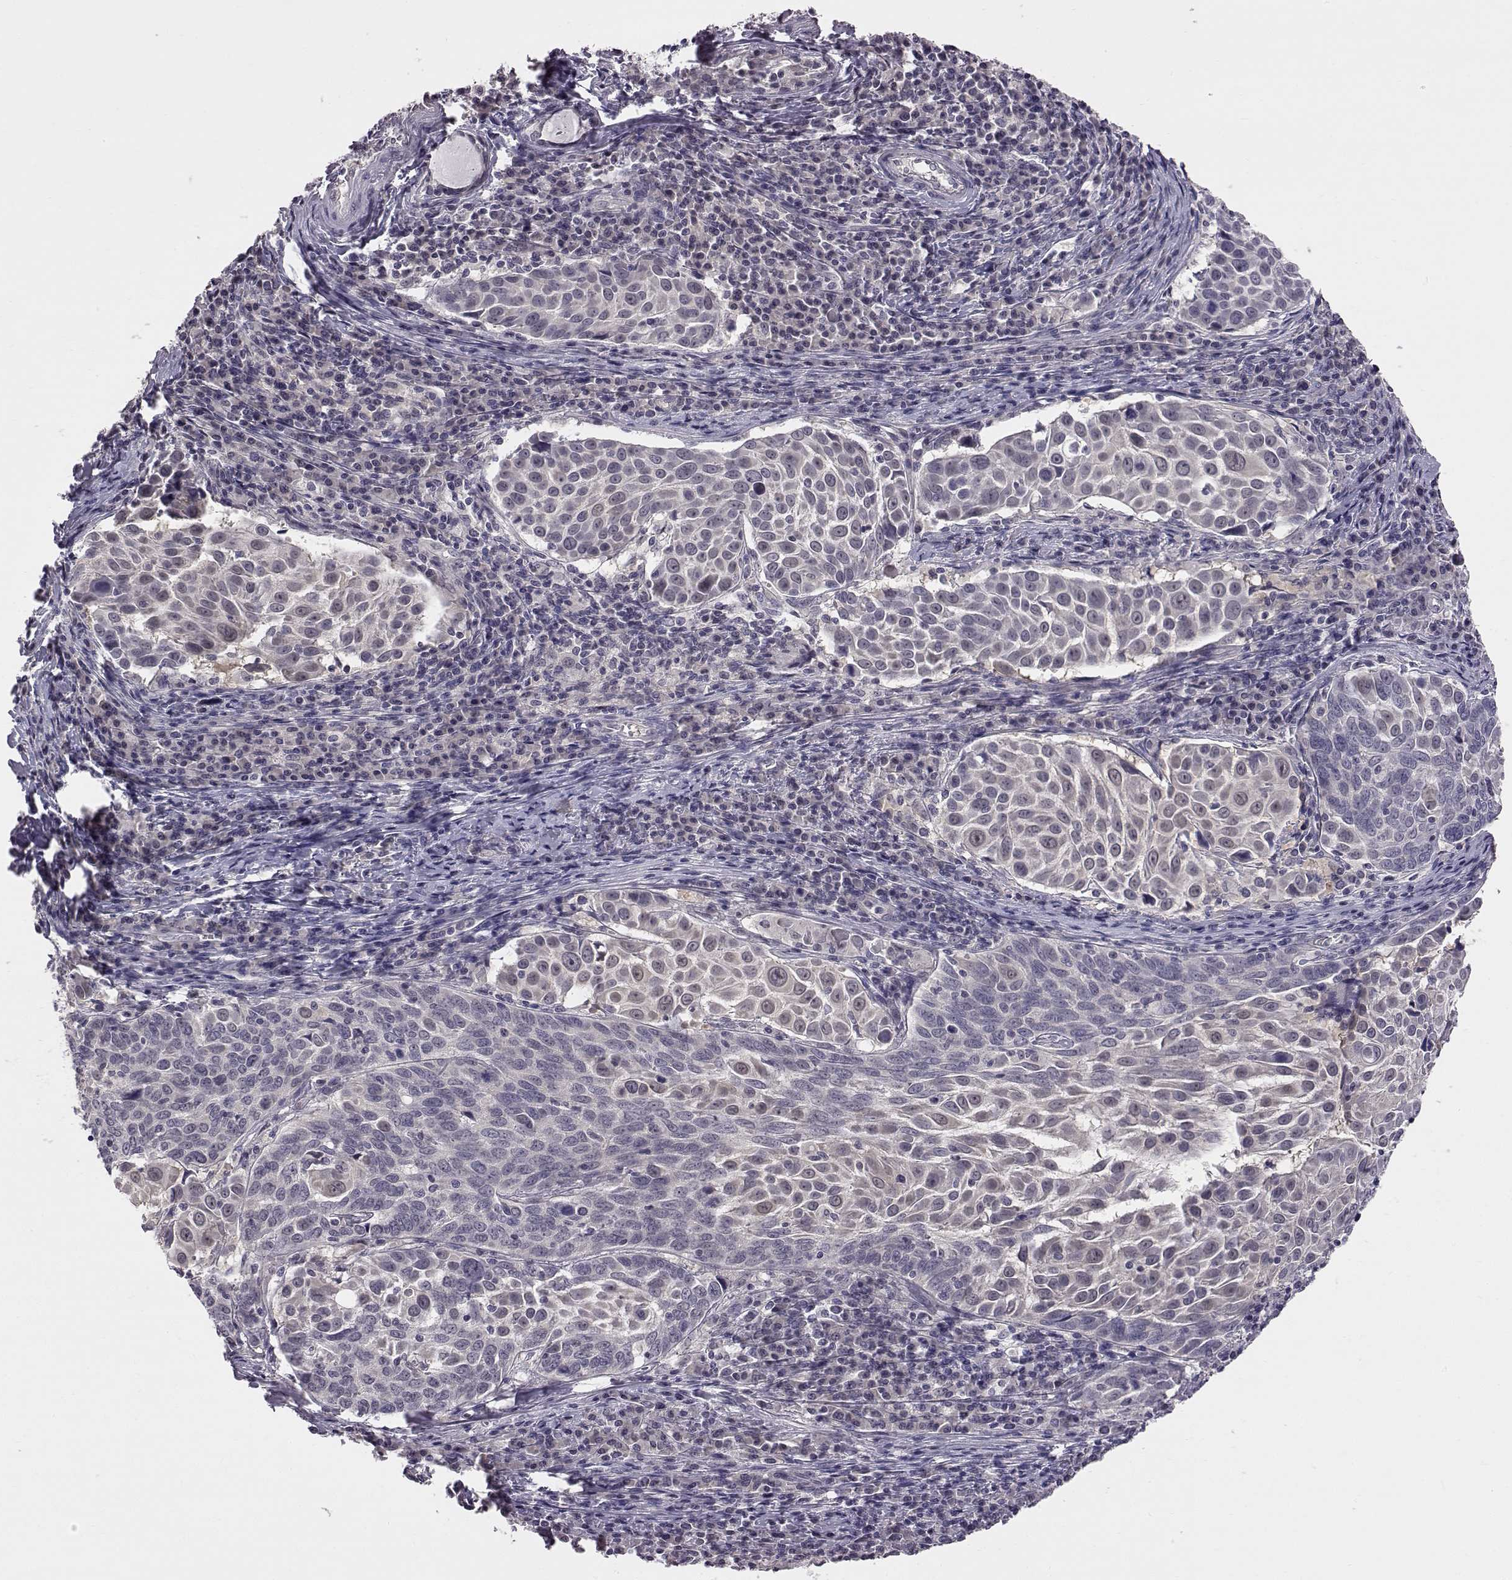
{"staining": {"intensity": "weak", "quantity": "<25%", "location": "cytoplasmic/membranous"}, "tissue": "lung cancer", "cell_type": "Tumor cells", "image_type": "cancer", "snomed": [{"axis": "morphology", "description": "Squamous cell carcinoma, NOS"}, {"axis": "topography", "description": "Lung"}], "caption": "Squamous cell carcinoma (lung) was stained to show a protein in brown. There is no significant expression in tumor cells.", "gene": "C10orf62", "patient": {"sex": "male", "age": 57}}